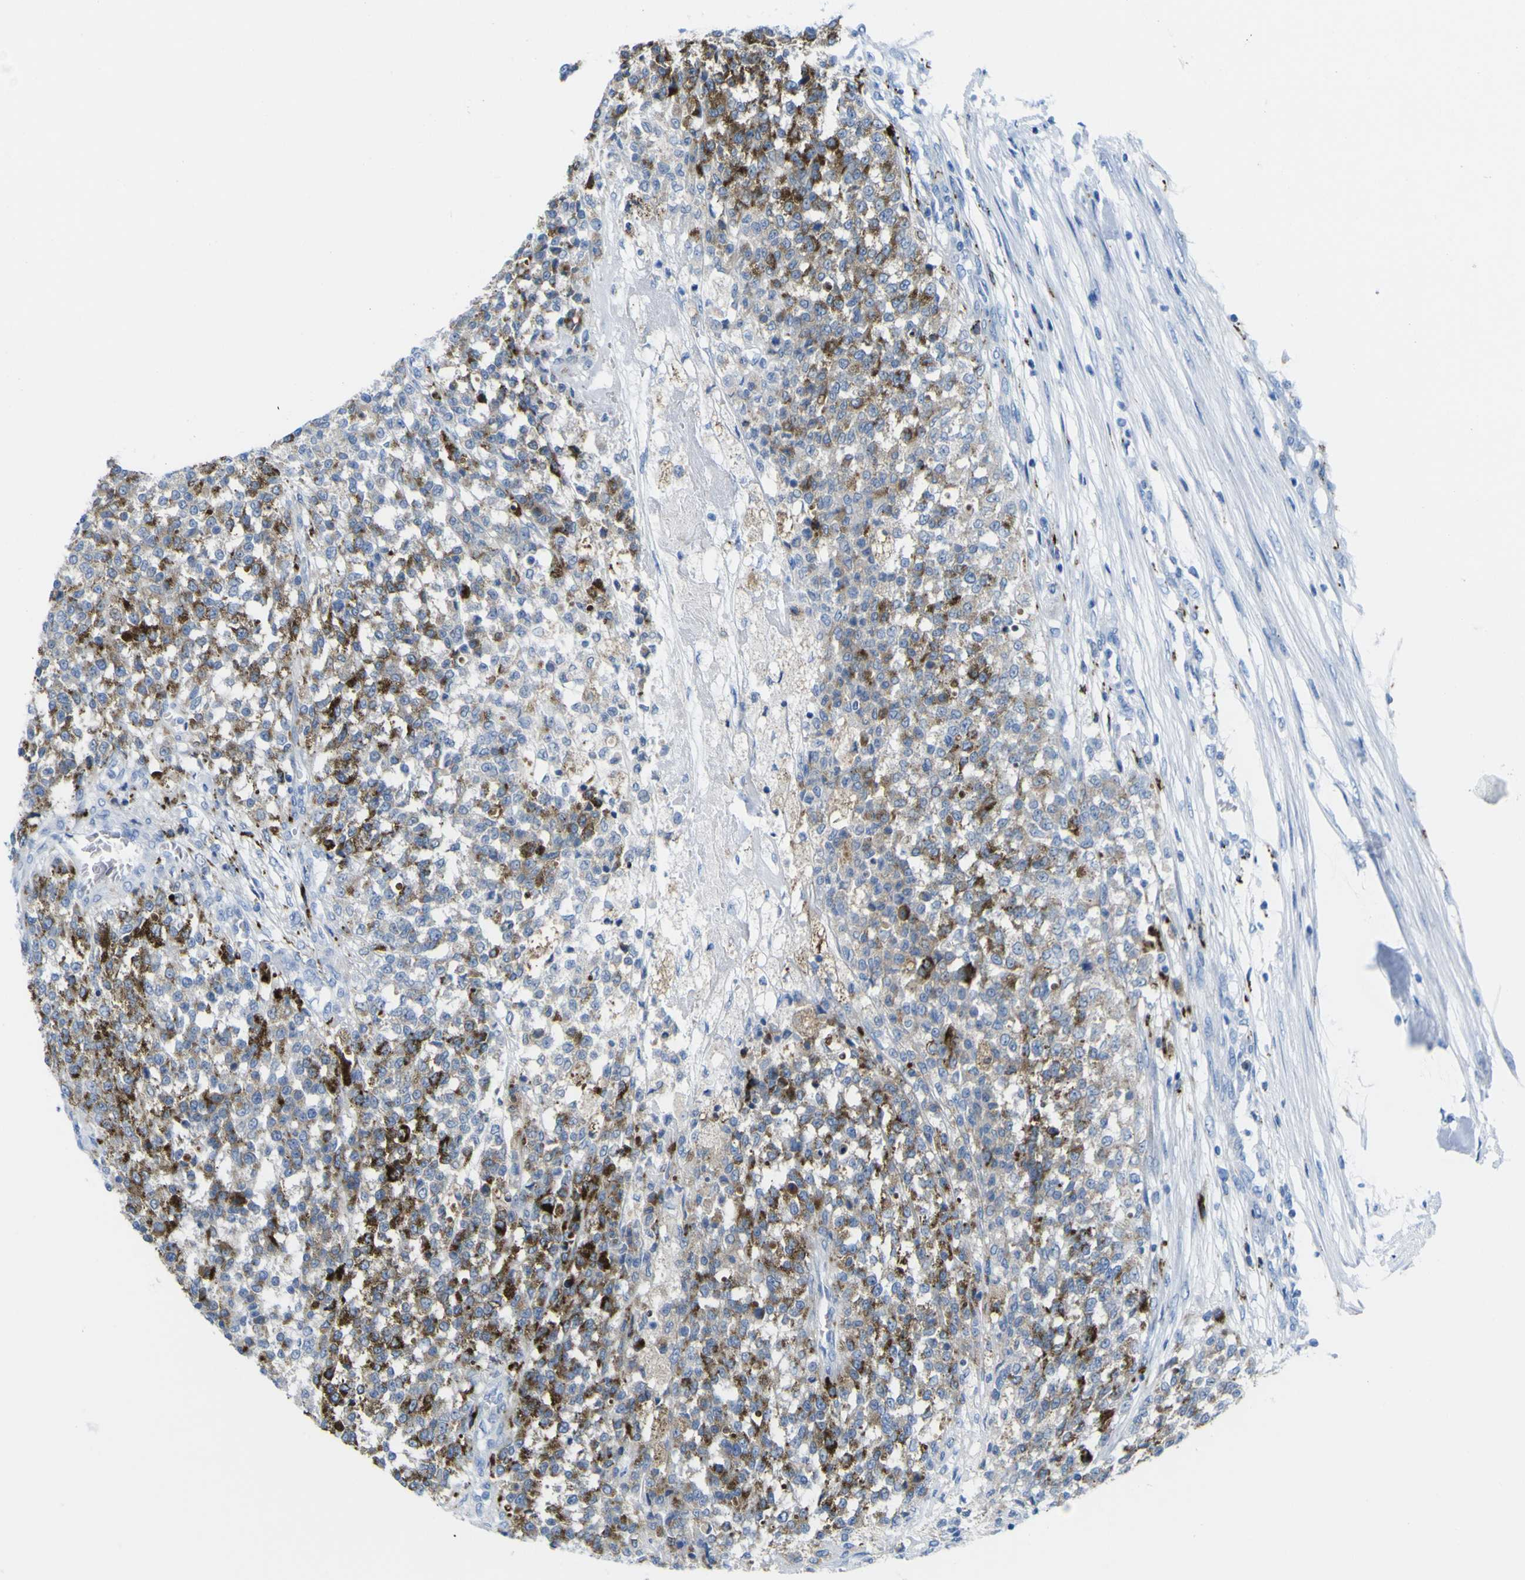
{"staining": {"intensity": "strong", "quantity": "25%-75%", "location": "cytoplasmic/membranous"}, "tissue": "testis cancer", "cell_type": "Tumor cells", "image_type": "cancer", "snomed": [{"axis": "morphology", "description": "Seminoma, NOS"}, {"axis": "topography", "description": "Testis"}], "caption": "The immunohistochemical stain labels strong cytoplasmic/membranous expression in tumor cells of testis cancer (seminoma) tissue. The protein of interest is shown in brown color, while the nuclei are stained blue.", "gene": "PLD3", "patient": {"sex": "male", "age": 59}}